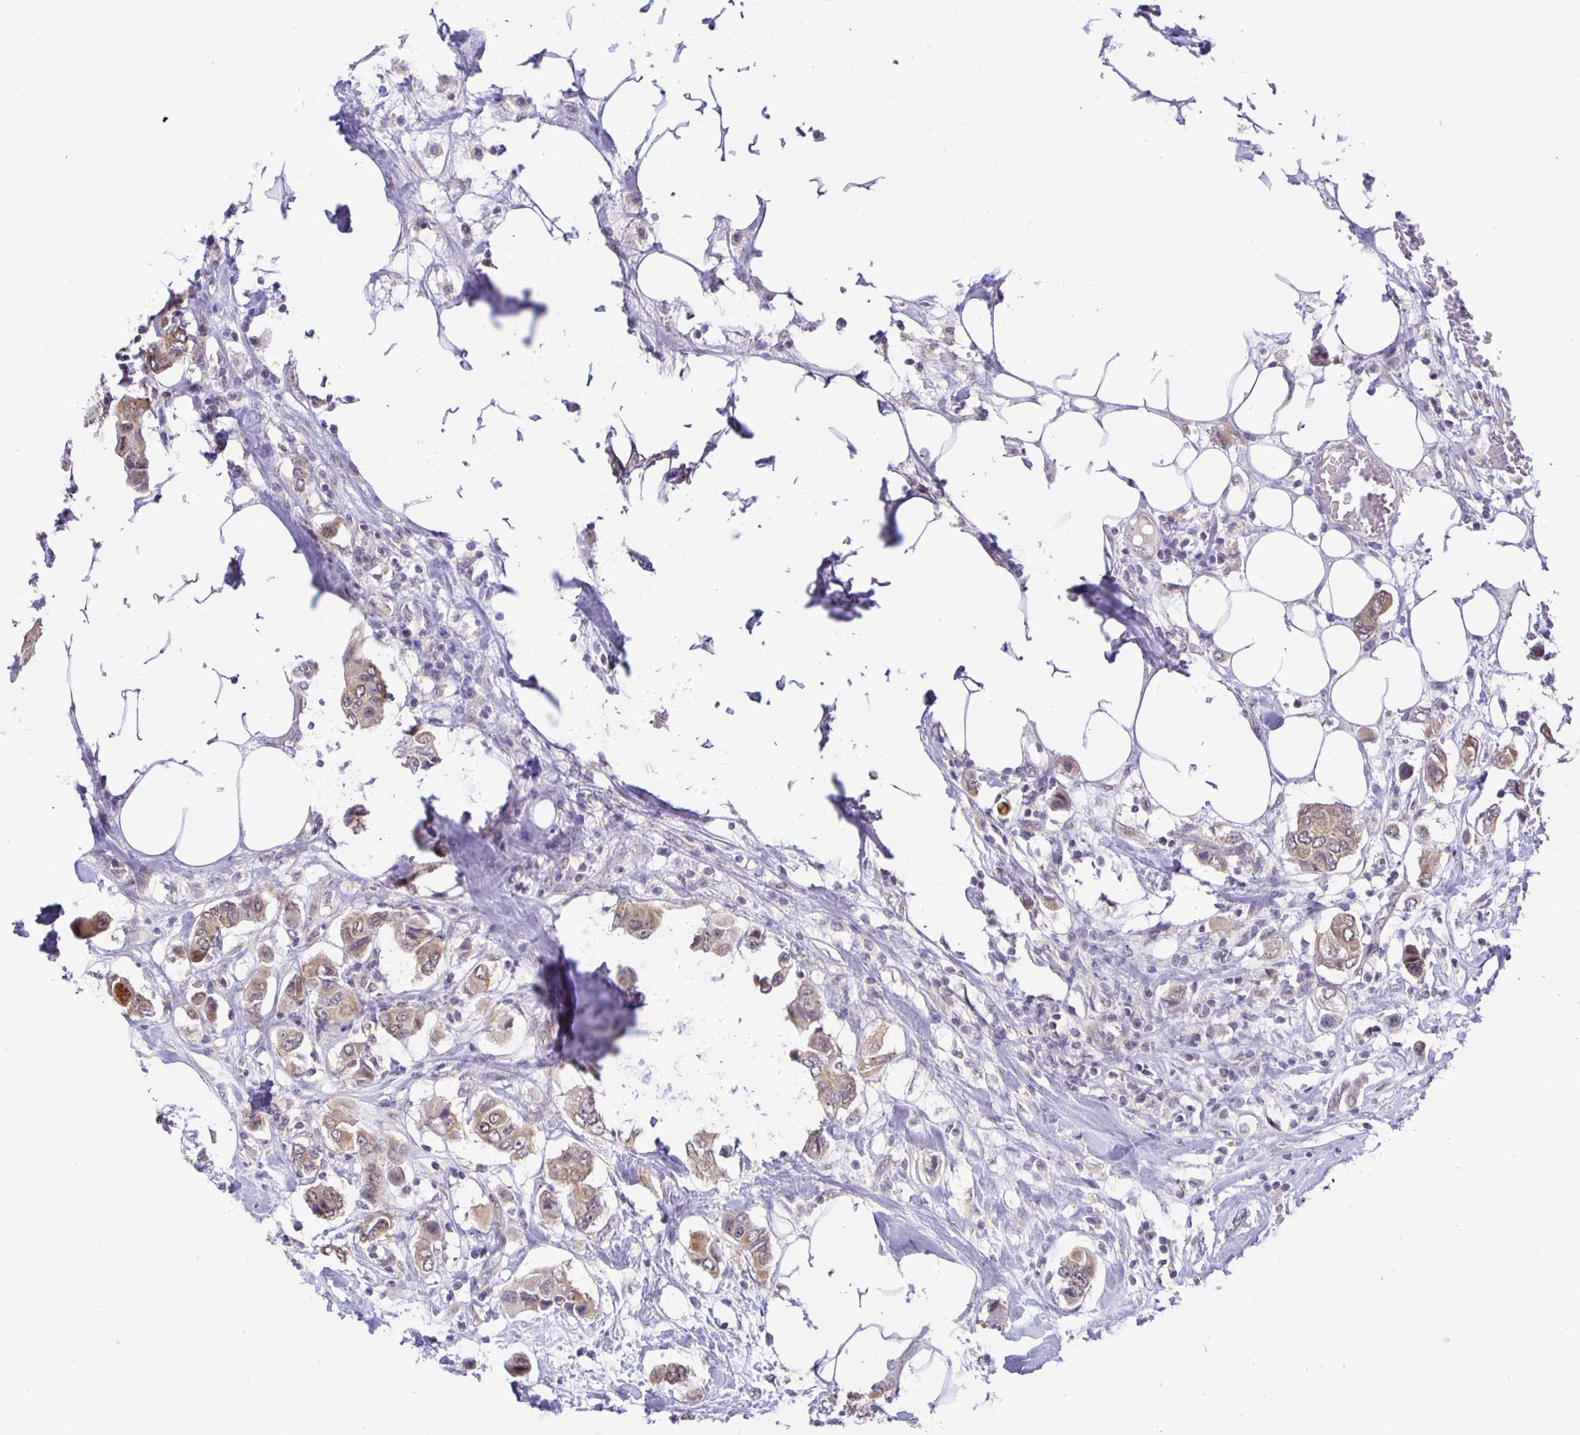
{"staining": {"intensity": "weak", "quantity": ">75%", "location": "cytoplasmic/membranous"}, "tissue": "breast cancer", "cell_type": "Tumor cells", "image_type": "cancer", "snomed": [{"axis": "morphology", "description": "Lobular carcinoma"}, {"axis": "topography", "description": "Breast"}], "caption": "Tumor cells exhibit weak cytoplasmic/membranous expression in approximately >75% of cells in breast lobular carcinoma.", "gene": "MIEN1", "patient": {"sex": "female", "age": 51}}